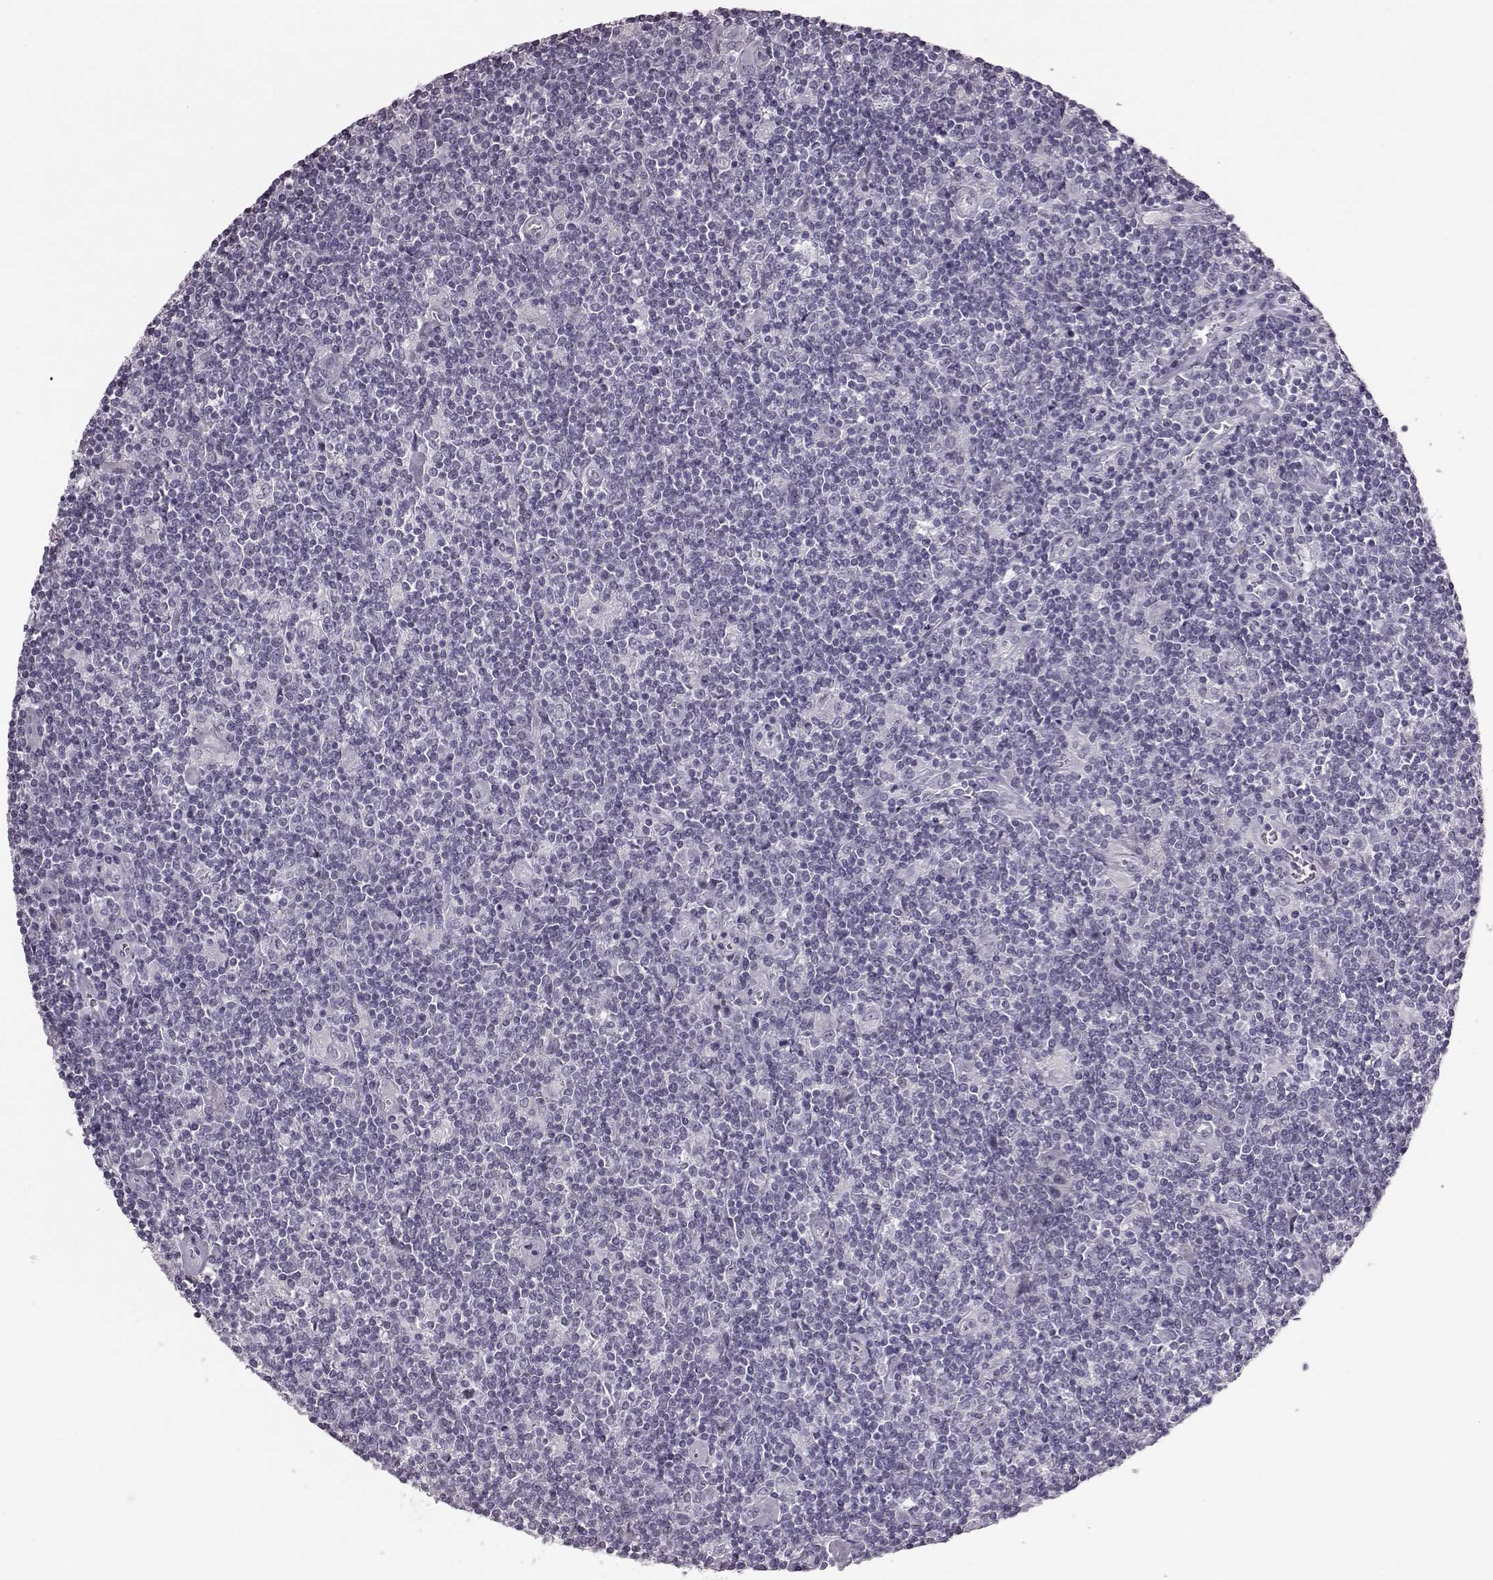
{"staining": {"intensity": "negative", "quantity": "none", "location": "none"}, "tissue": "lymphoma", "cell_type": "Tumor cells", "image_type": "cancer", "snomed": [{"axis": "morphology", "description": "Hodgkin's disease, NOS"}, {"axis": "topography", "description": "Lymph node"}], "caption": "A micrograph of human Hodgkin's disease is negative for staining in tumor cells. (Brightfield microscopy of DAB (3,3'-diaminobenzidine) immunohistochemistry (IHC) at high magnification).", "gene": "JSRP1", "patient": {"sex": "male", "age": 40}}